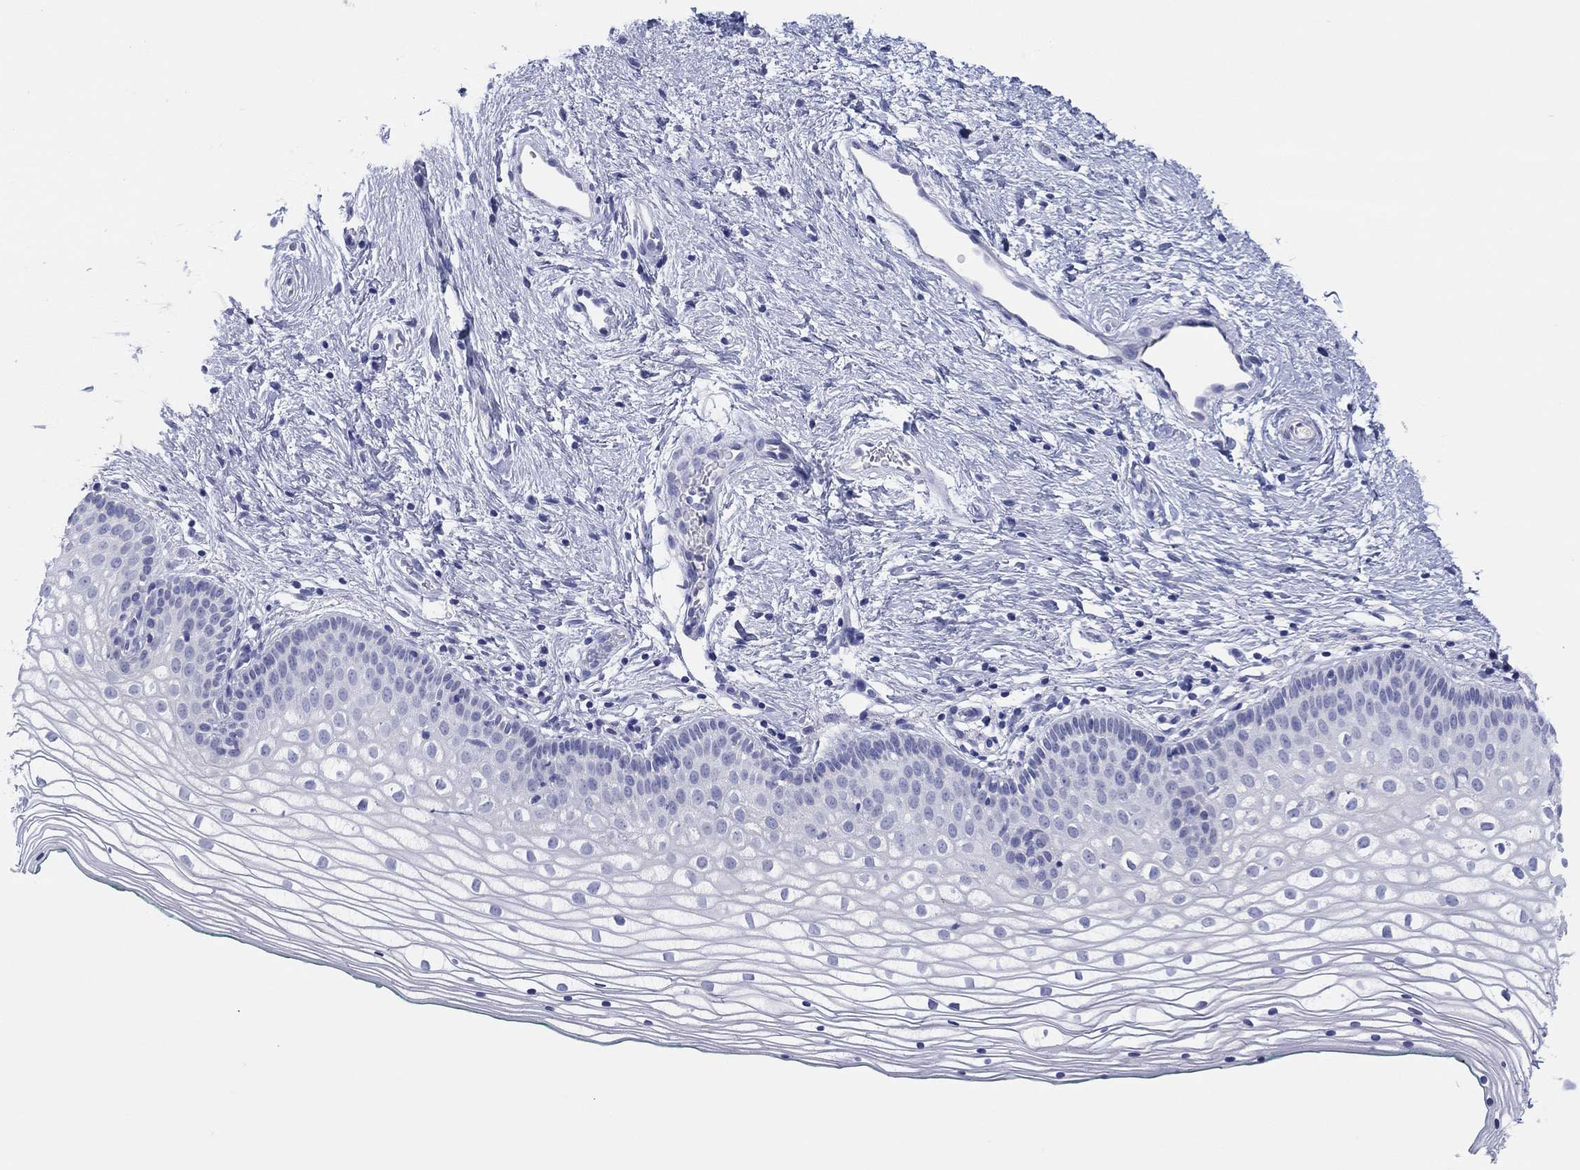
{"staining": {"intensity": "negative", "quantity": "none", "location": "none"}, "tissue": "vagina", "cell_type": "Squamous epithelial cells", "image_type": "normal", "snomed": [{"axis": "morphology", "description": "Normal tissue, NOS"}, {"axis": "topography", "description": "Vagina"}], "caption": "An image of vagina stained for a protein shows no brown staining in squamous epithelial cells.", "gene": "ERICH3", "patient": {"sex": "female", "age": 36}}